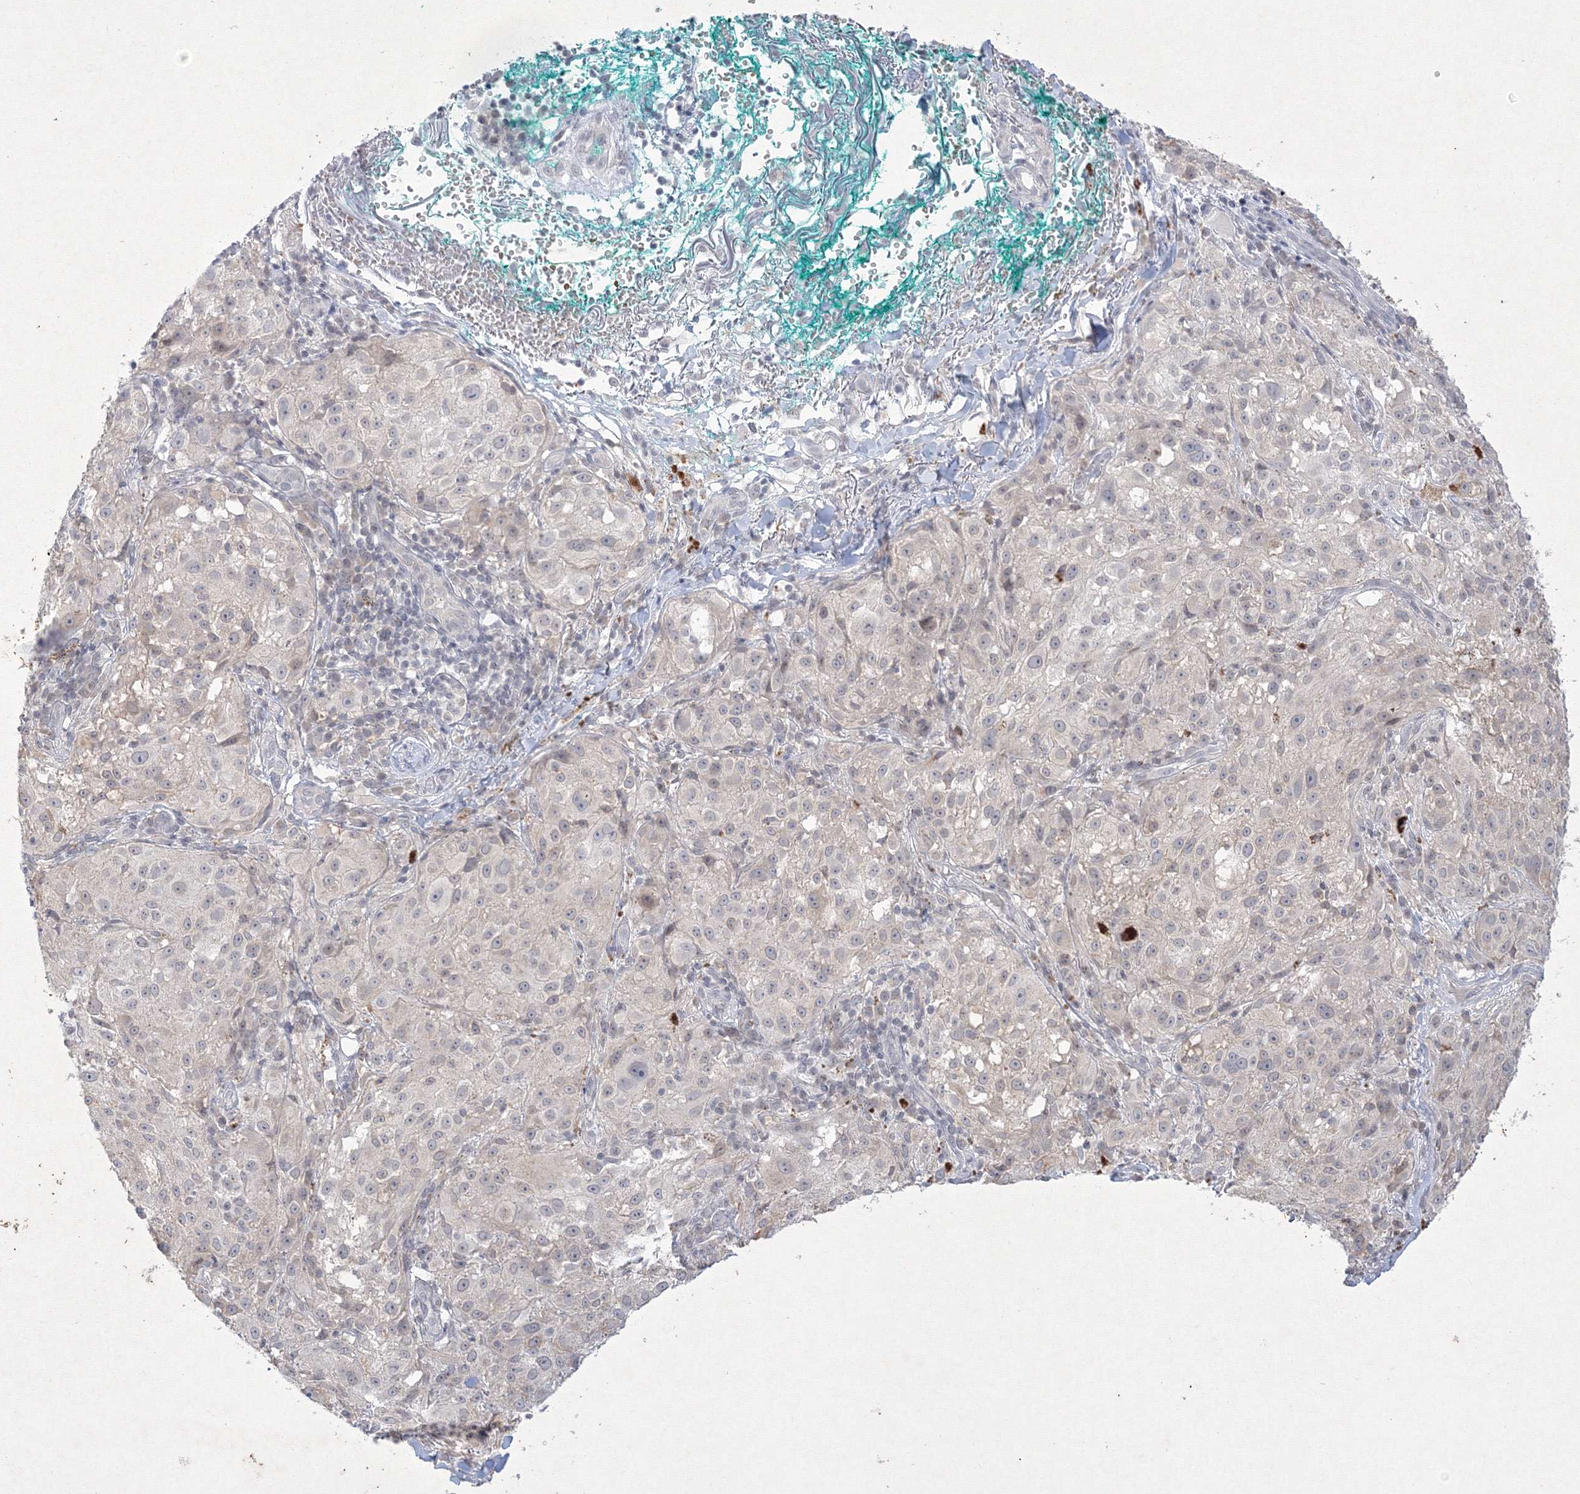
{"staining": {"intensity": "negative", "quantity": "none", "location": "none"}, "tissue": "melanoma", "cell_type": "Tumor cells", "image_type": "cancer", "snomed": [{"axis": "morphology", "description": "Necrosis, NOS"}, {"axis": "morphology", "description": "Malignant melanoma, NOS"}, {"axis": "topography", "description": "Skin"}], "caption": "IHC of malignant melanoma reveals no expression in tumor cells. (Immunohistochemistry, brightfield microscopy, high magnification).", "gene": "NXPE3", "patient": {"sex": "female", "age": 87}}